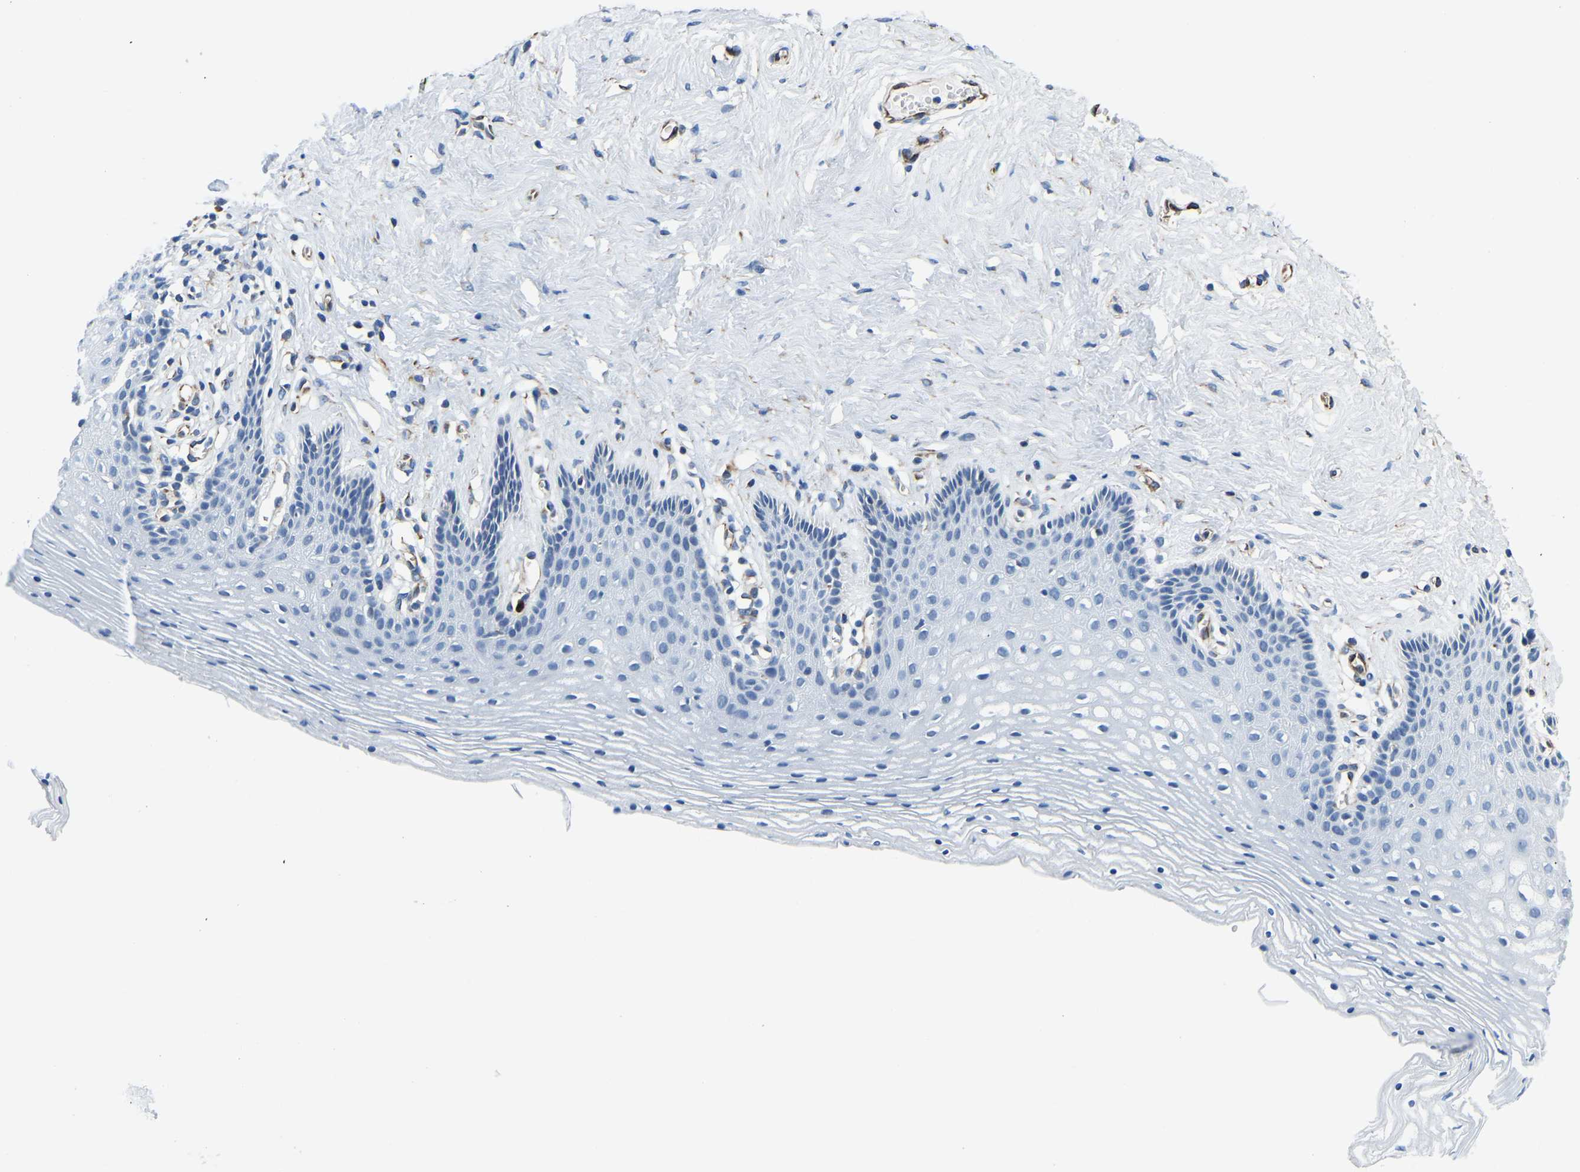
{"staining": {"intensity": "negative", "quantity": "none", "location": "none"}, "tissue": "vagina", "cell_type": "Squamous epithelial cells", "image_type": "normal", "snomed": [{"axis": "morphology", "description": "Normal tissue, NOS"}, {"axis": "topography", "description": "Vagina"}], "caption": "The histopathology image reveals no significant expression in squamous epithelial cells of vagina. (DAB immunohistochemistry (IHC), high magnification).", "gene": "MS4A3", "patient": {"sex": "female", "age": 32}}